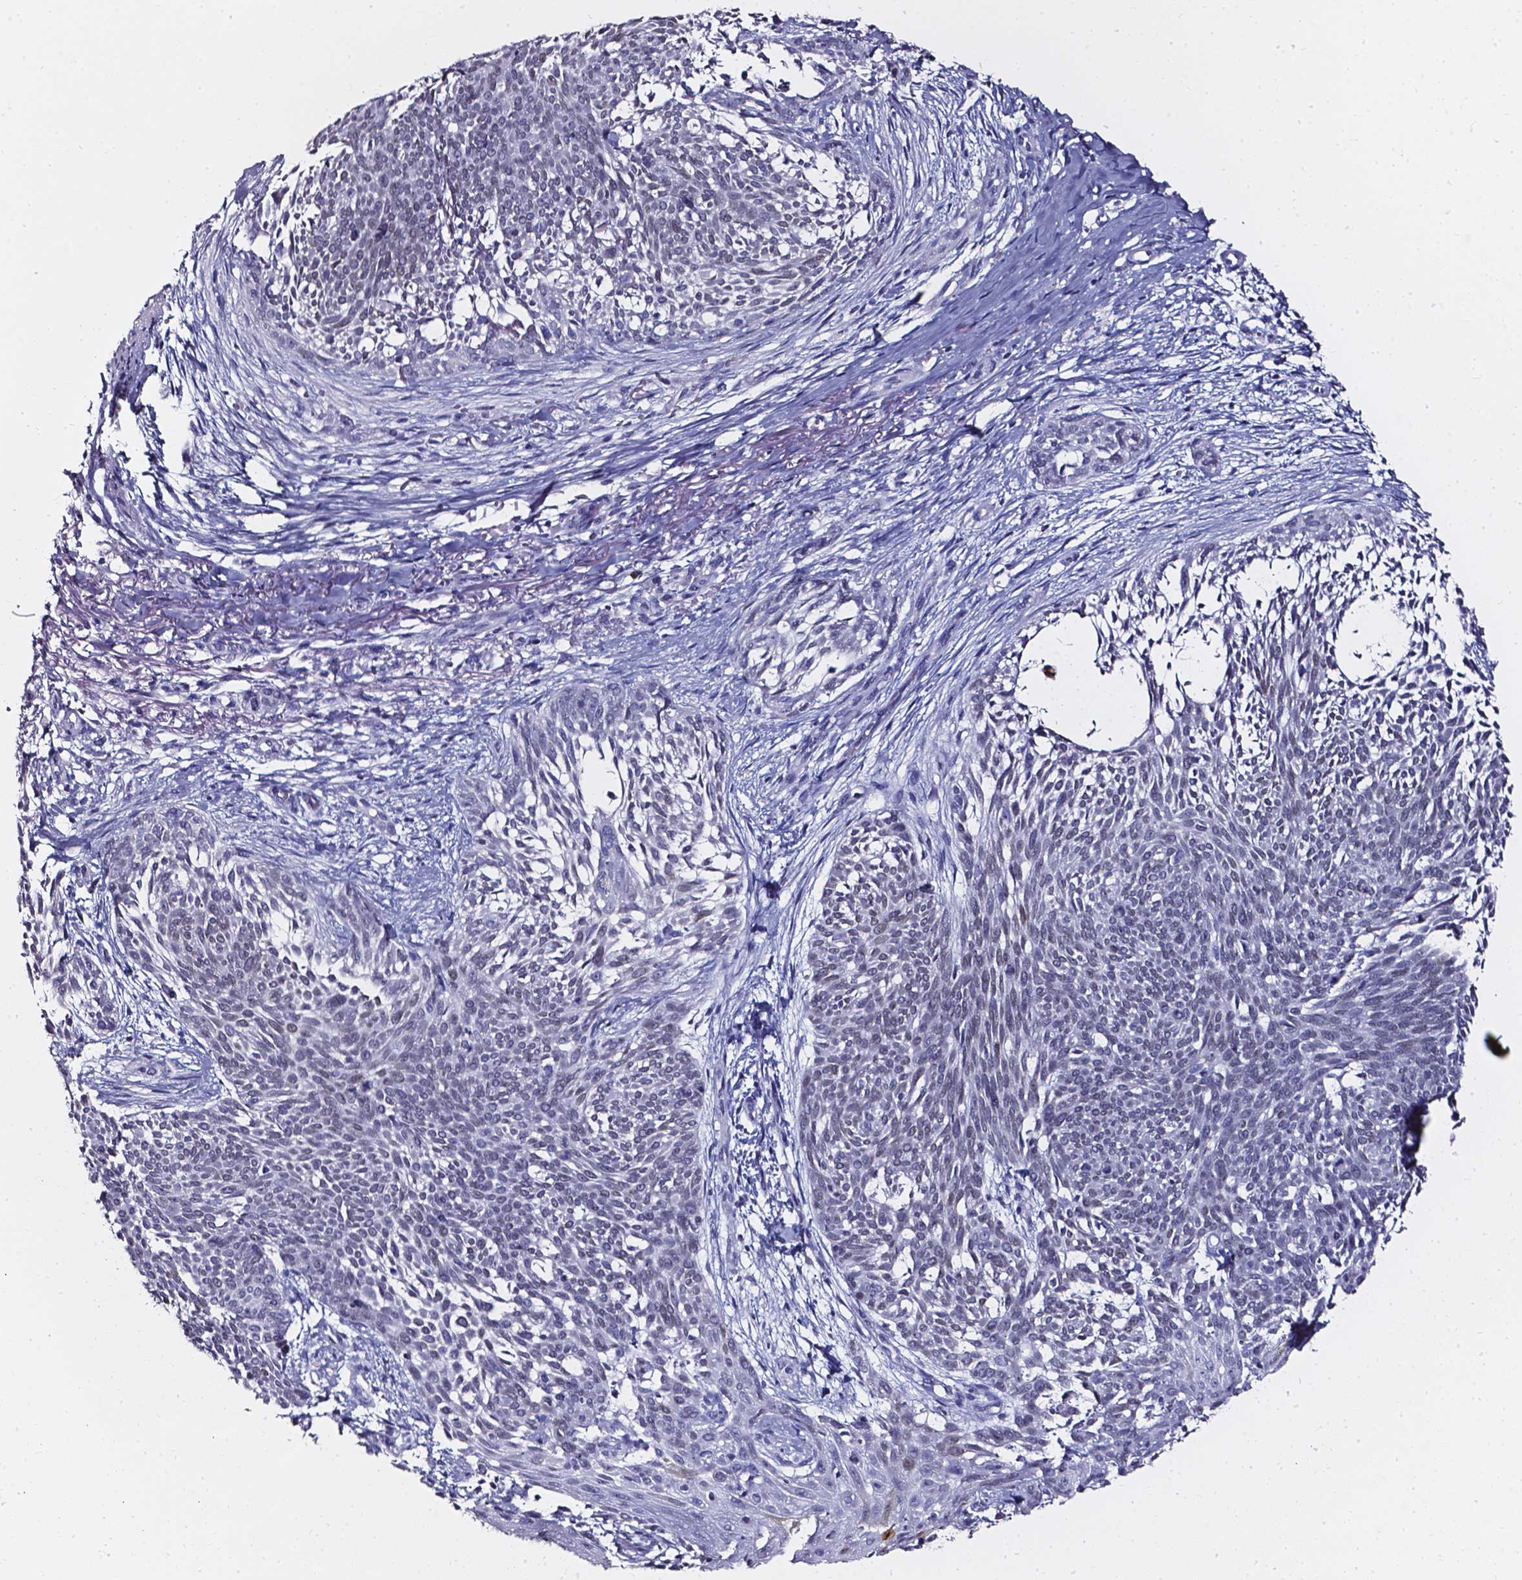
{"staining": {"intensity": "negative", "quantity": "none", "location": "none"}, "tissue": "skin cancer", "cell_type": "Tumor cells", "image_type": "cancer", "snomed": [{"axis": "morphology", "description": "Basal cell carcinoma"}, {"axis": "topography", "description": "Skin"}], "caption": "Skin basal cell carcinoma was stained to show a protein in brown. There is no significant positivity in tumor cells.", "gene": "AKR1B10", "patient": {"sex": "male", "age": 88}}